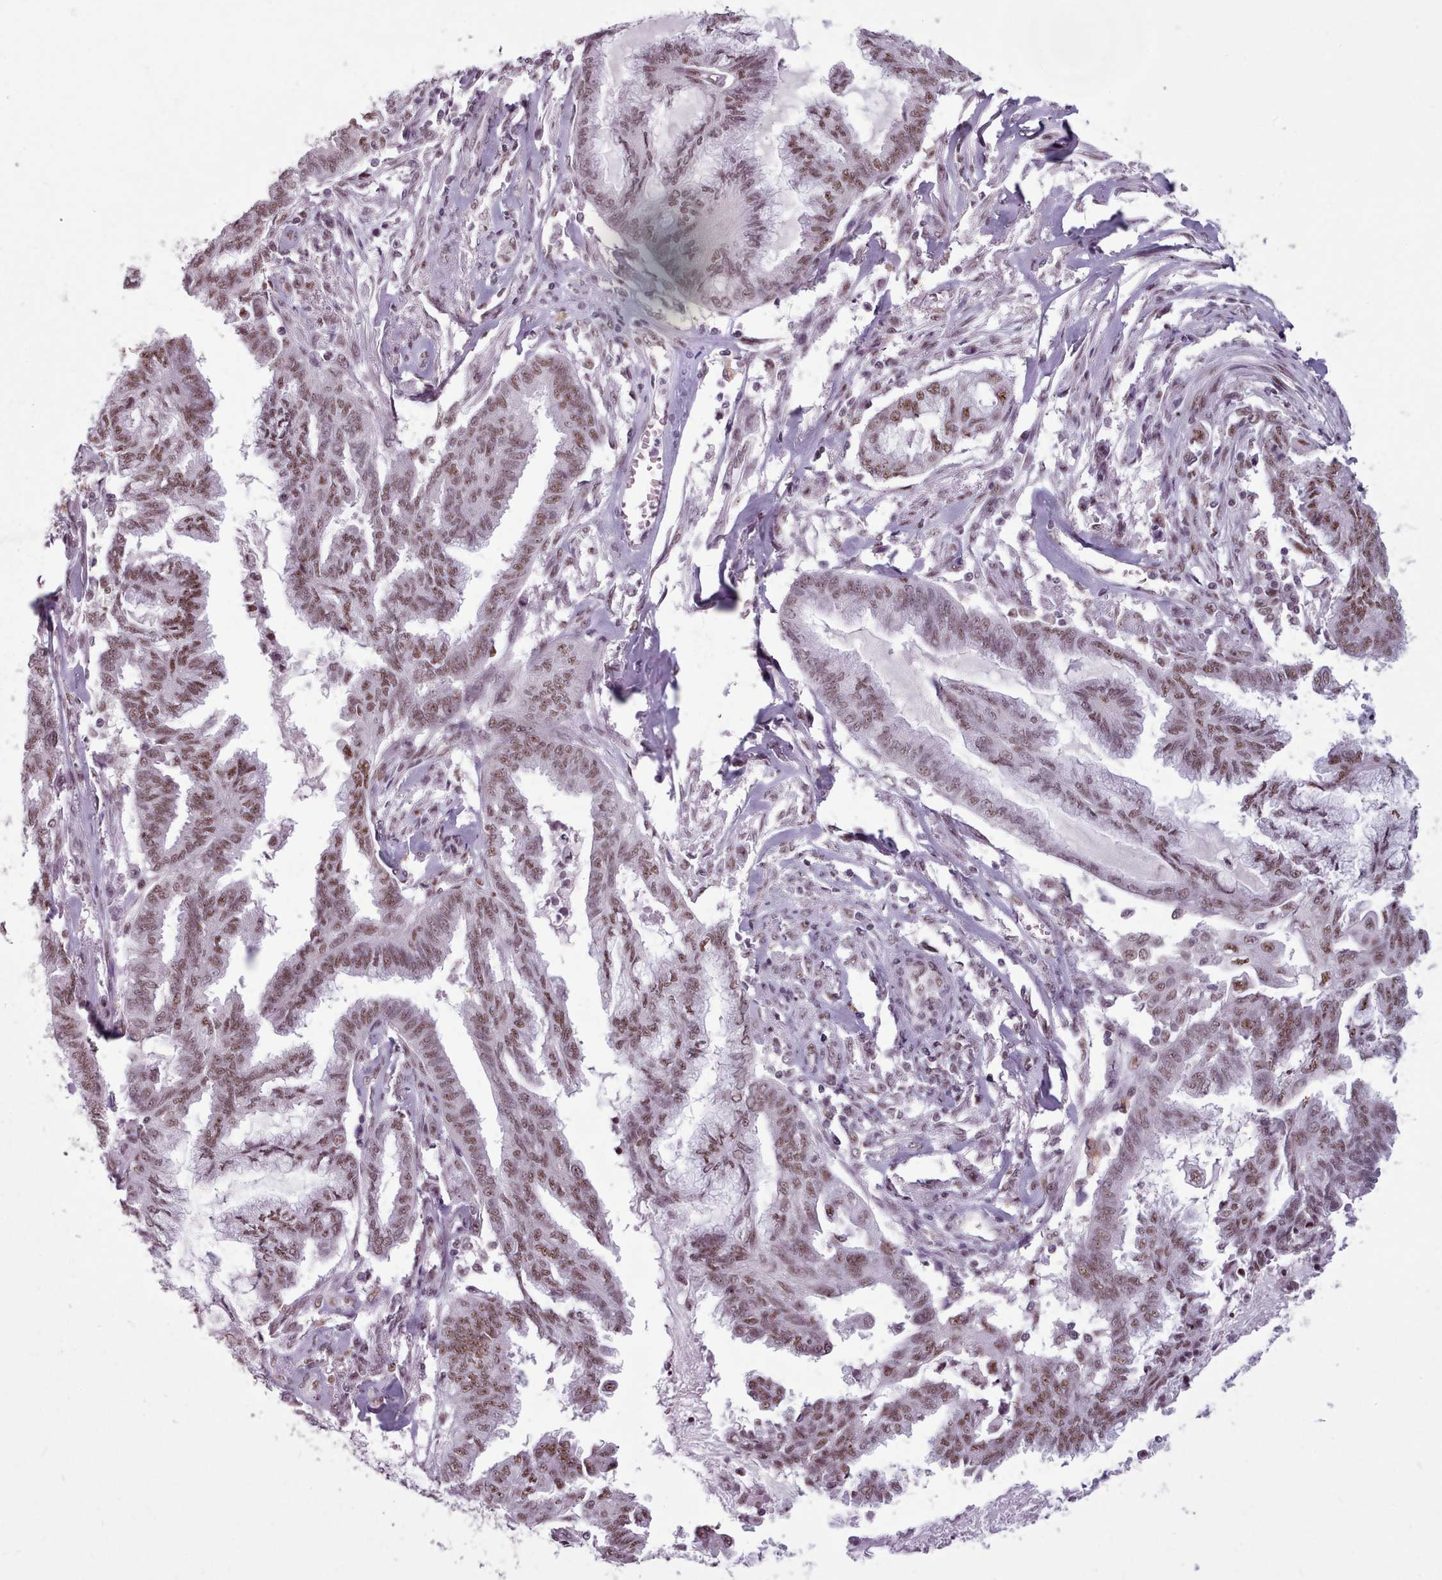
{"staining": {"intensity": "moderate", "quantity": ">75%", "location": "nuclear"}, "tissue": "endometrial cancer", "cell_type": "Tumor cells", "image_type": "cancer", "snomed": [{"axis": "morphology", "description": "Adenocarcinoma, NOS"}, {"axis": "topography", "description": "Endometrium"}], "caption": "Immunohistochemistry (DAB (3,3'-diaminobenzidine)) staining of endometrial cancer (adenocarcinoma) demonstrates moderate nuclear protein expression in approximately >75% of tumor cells.", "gene": "SRRM1", "patient": {"sex": "female", "age": 86}}